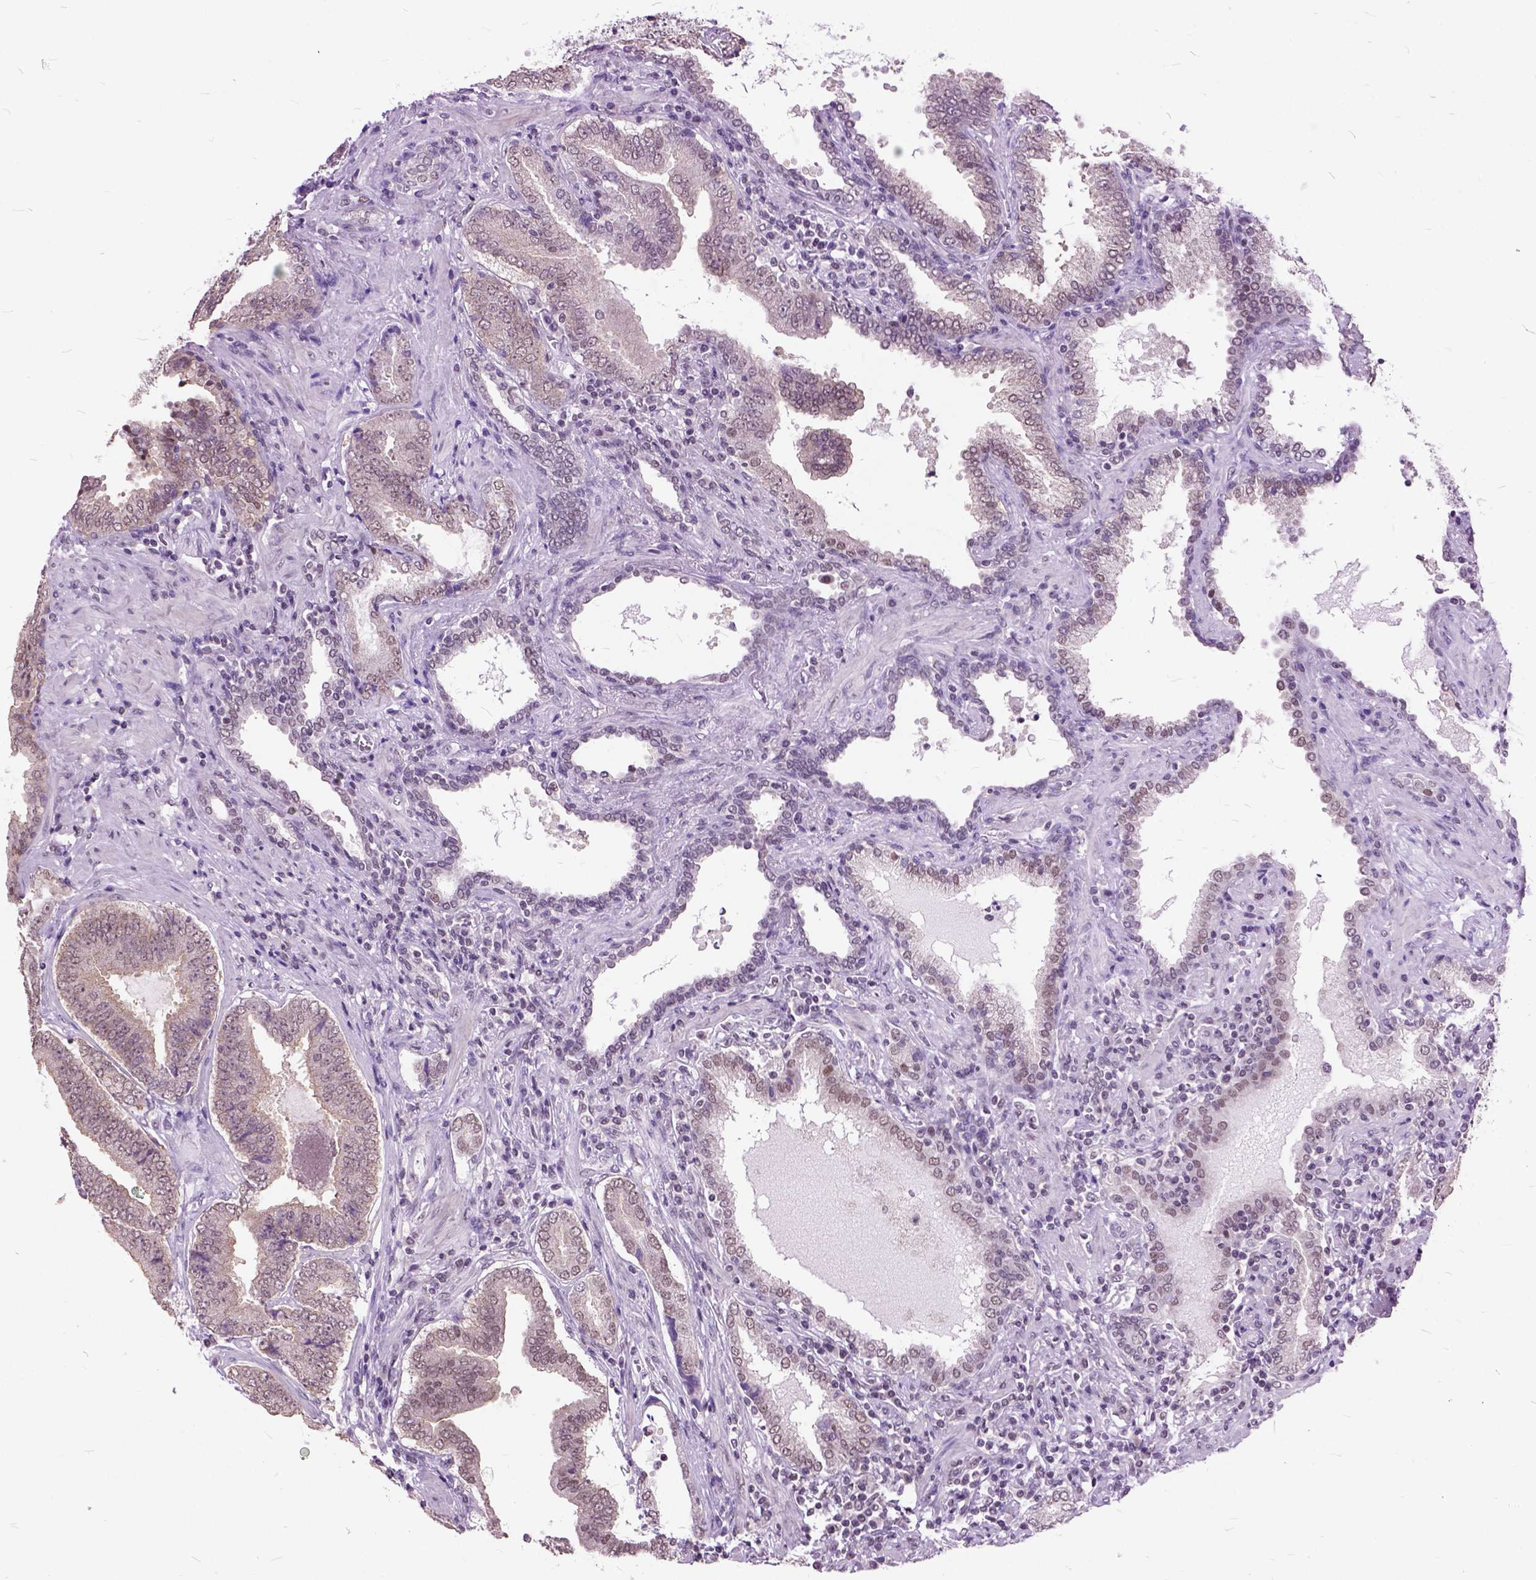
{"staining": {"intensity": "moderate", "quantity": "<25%", "location": "nuclear"}, "tissue": "prostate cancer", "cell_type": "Tumor cells", "image_type": "cancer", "snomed": [{"axis": "morphology", "description": "Adenocarcinoma, NOS"}, {"axis": "topography", "description": "Prostate"}], "caption": "Protein analysis of prostate adenocarcinoma tissue reveals moderate nuclear expression in approximately <25% of tumor cells.", "gene": "ORC5", "patient": {"sex": "male", "age": 64}}